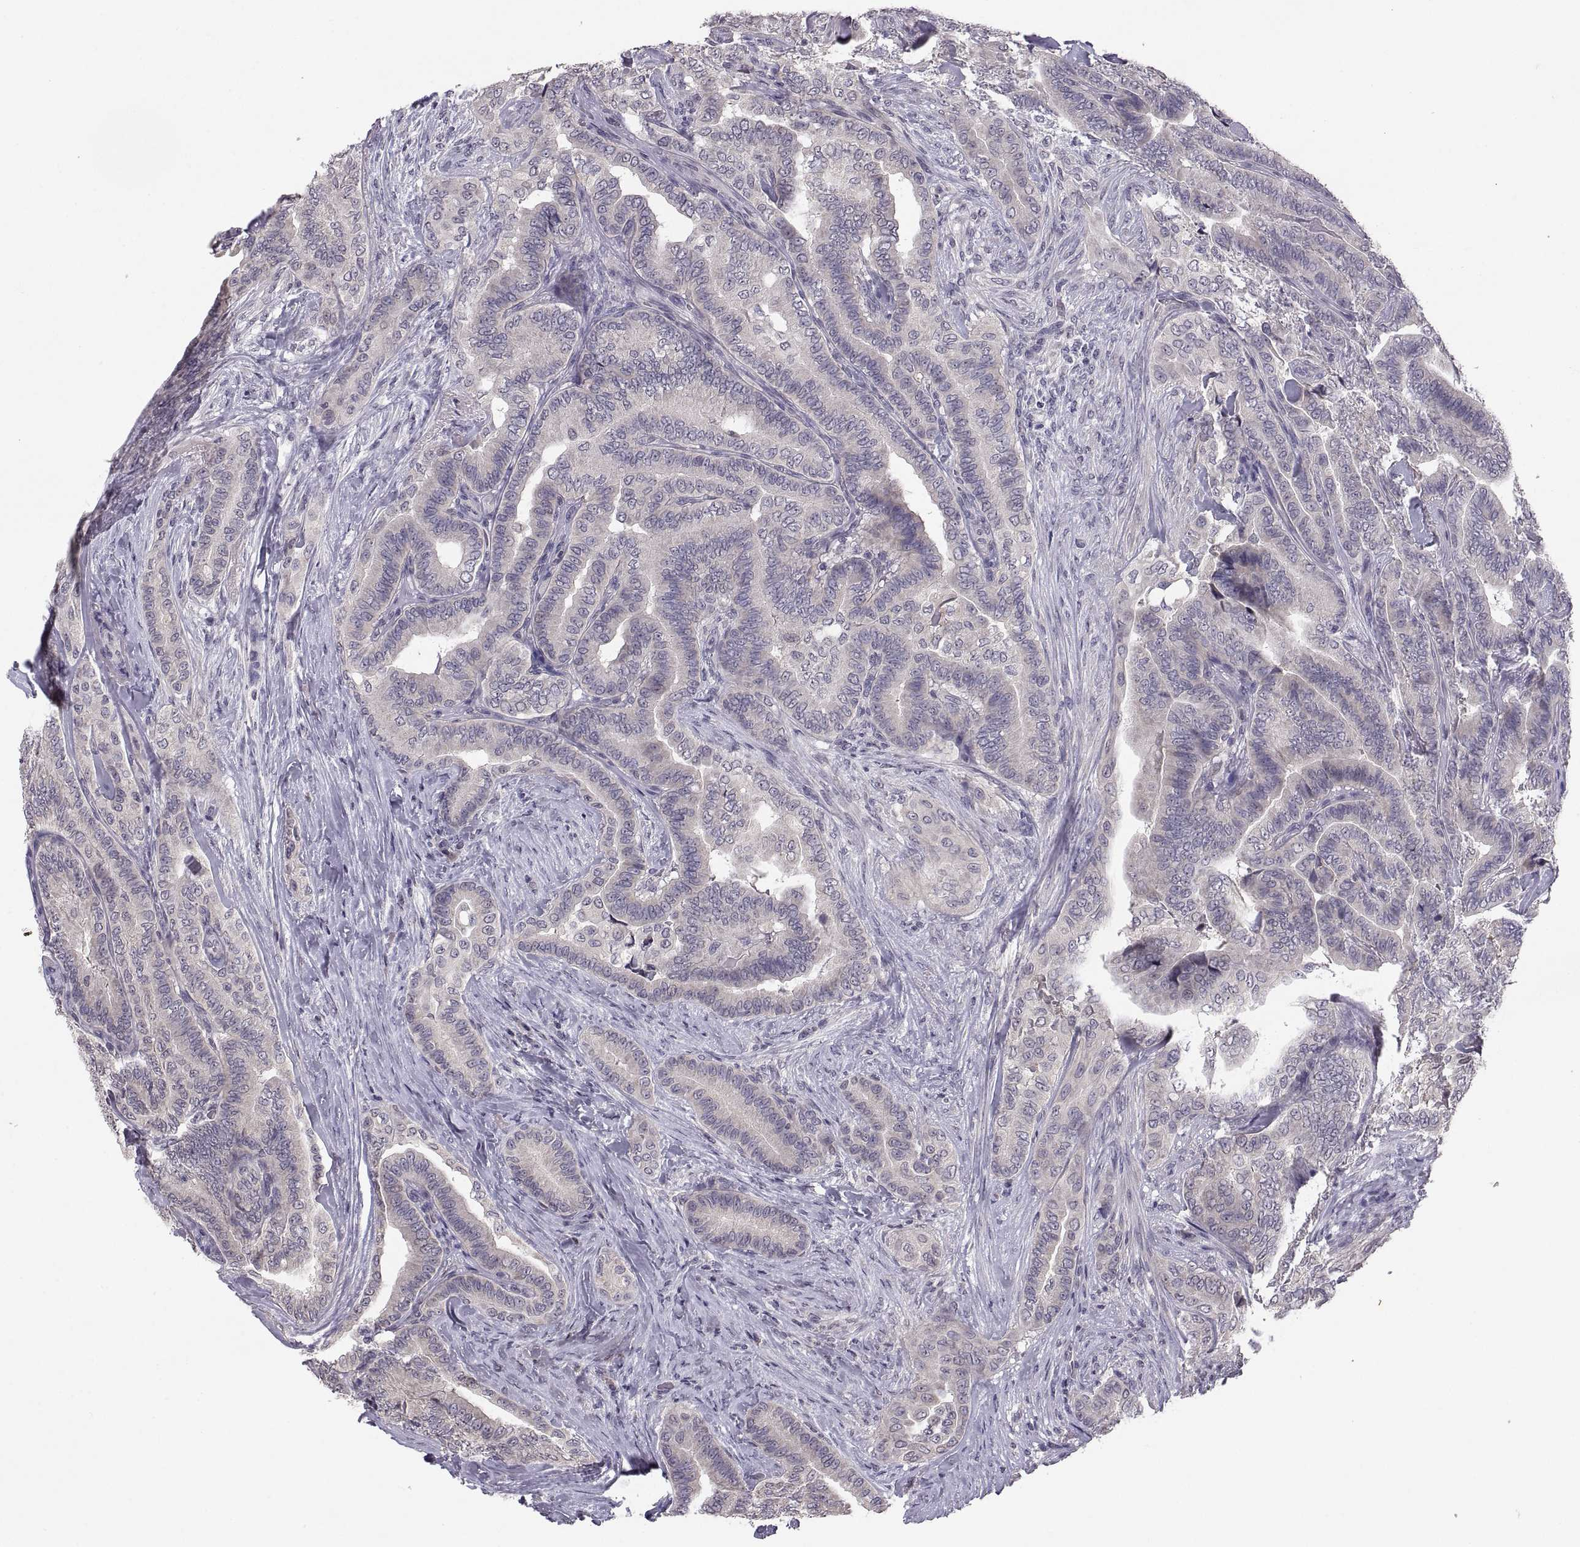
{"staining": {"intensity": "negative", "quantity": "none", "location": "none"}, "tissue": "thyroid cancer", "cell_type": "Tumor cells", "image_type": "cancer", "snomed": [{"axis": "morphology", "description": "Papillary adenocarcinoma, NOS"}, {"axis": "topography", "description": "Thyroid gland"}], "caption": "The histopathology image shows no staining of tumor cells in papillary adenocarcinoma (thyroid). (DAB IHC, high magnification).", "gene": "PAX2", "patient": {"sex": "male", "age": 61}}